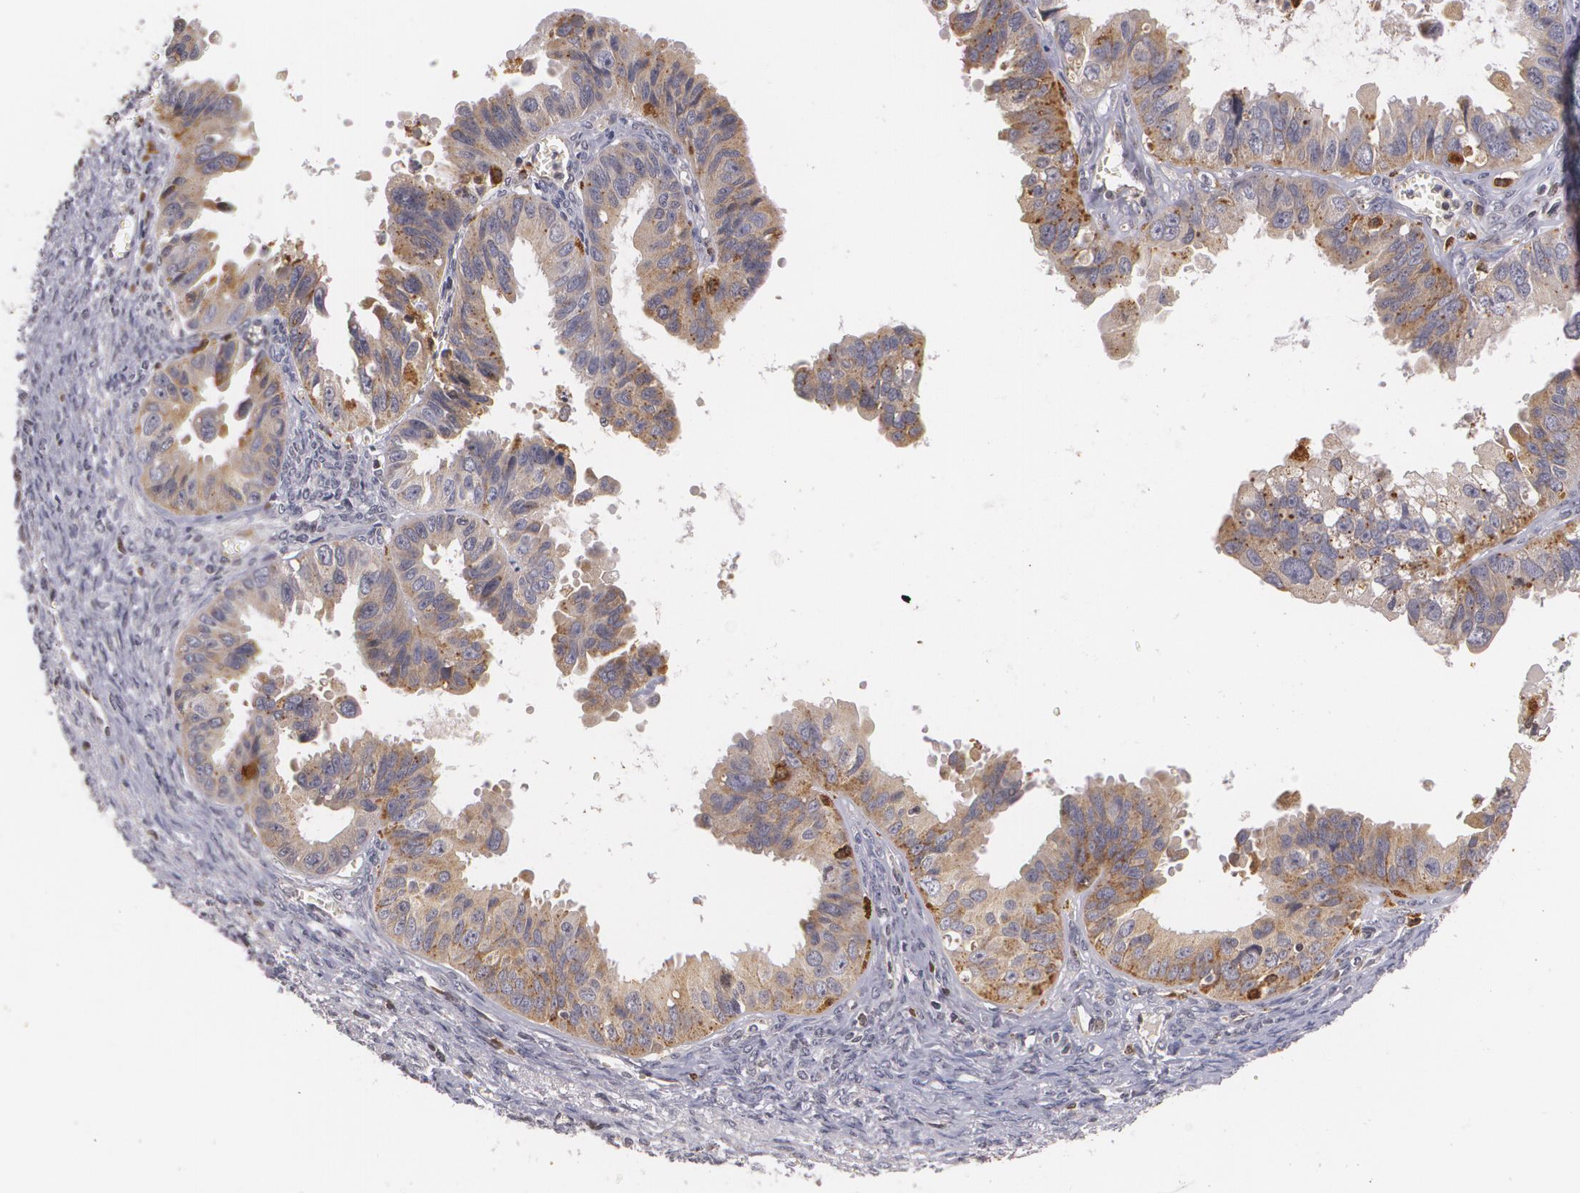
{"staining": {"intensity": "moderate", "quantity": "25%-75%", "location": "cytoplasmic/membranous"}, "tissue": "ovarian cancer", "cell_type": "Tumor cells", "image_type": "cancer", "snomed": [{"axis": "morphology", "description": "Carcinoma, endometroid"}, {"axis": "topography", "description": "Ovary"}], "caption": "Immunohistochemistry (DAB (3,3'-diaminobenzidine)) staining of human endometroid carcinoma (ovarian) displays moderate cytoplasmic/membranous protein staining in approximately 25%-75% of tumor cells.", "gene": "VAV3", "patient": {"sex": "female", "age": 85}}